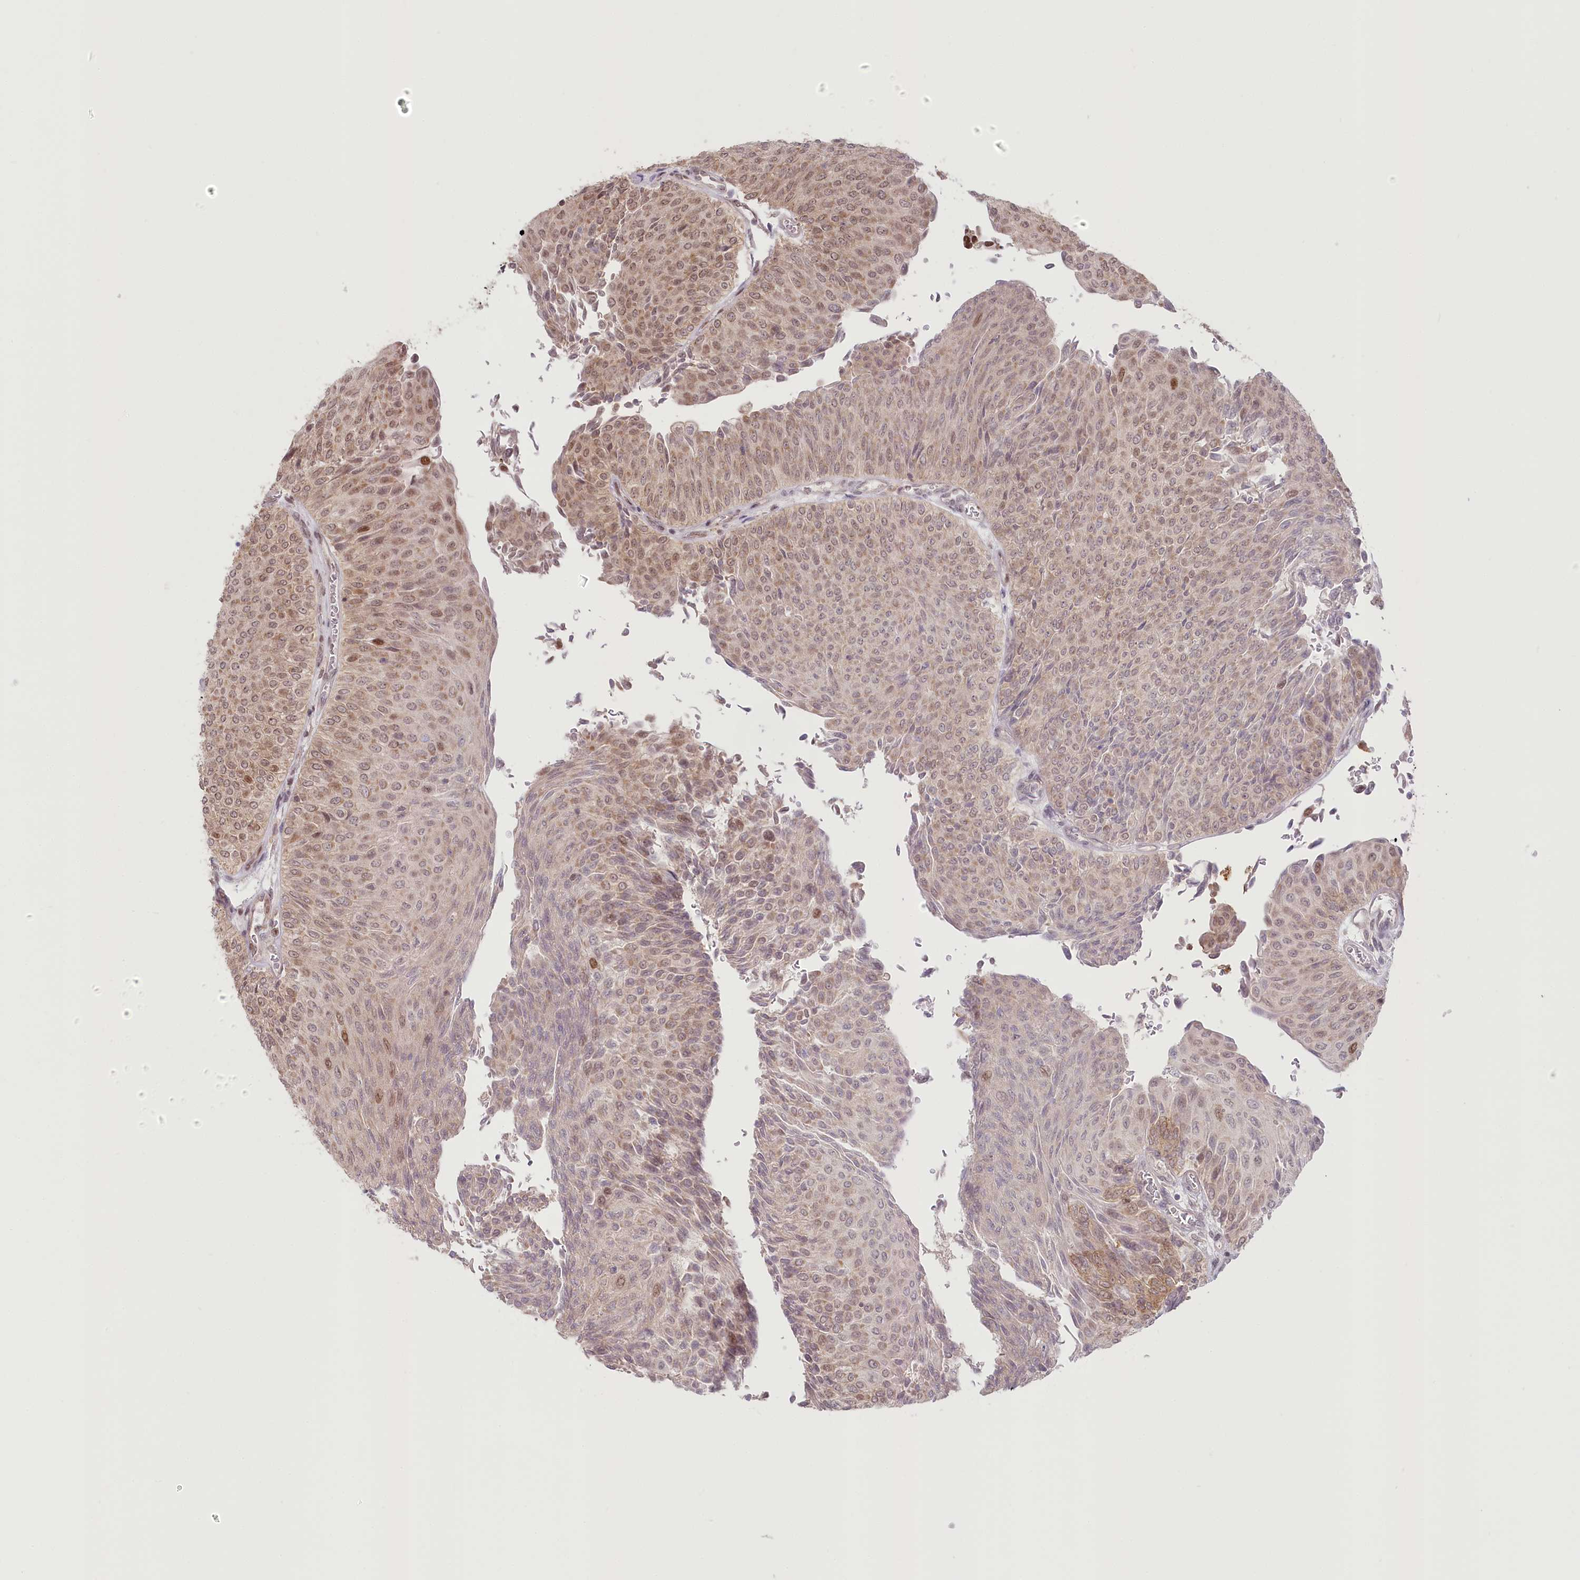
{"staining": {"intensity": "moderate", "quantity": ">75%", "location": "cytoplasmic/membranous,nuclear"}, "tissue": "urothelial cancer", "cell_type": "Tumor cells", "image_type": "cancer", "snomed": [{"axis": "morphology", "description": "Urothelial carcinoma, Low grade"}, {"axis": "topography", "description": "Urinary bladder"}], "caption": "Immunohistochemistry of human urothelial cancer exhibits medium levels of moderate cytoplasmic/membranous and nuclear expression in approximately >75% of tumor cells. (Stains: DAB in brown, nuclei in blue, Microscopy: brightfield microscopy at high magnification).", "gene": "PYURF", "patient": {"sex": "male", "age": 78}}